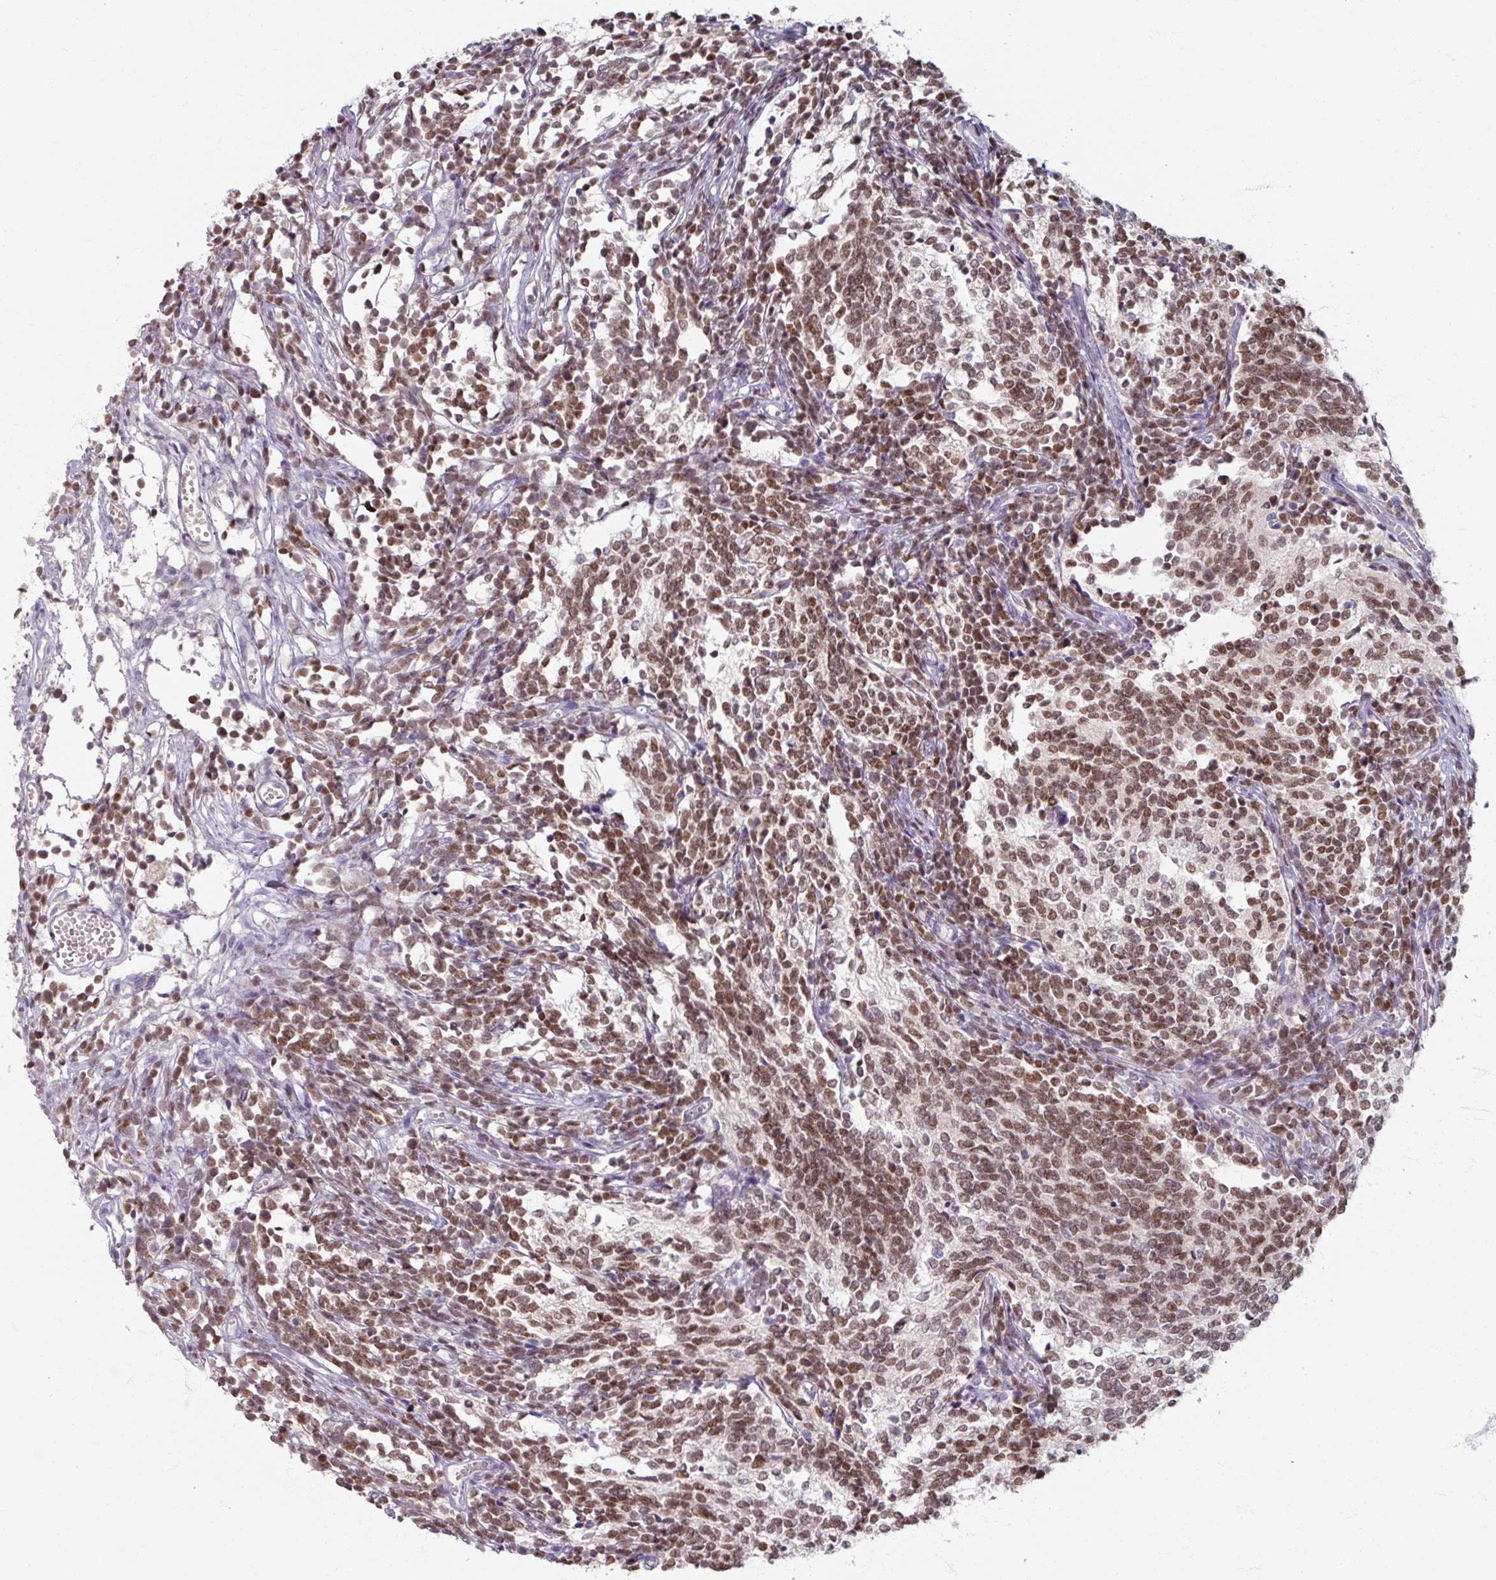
{"staining": {"intensity": "strong", "quantity": ">75%", "location": "nuclear"}, "tissue": "glioma", "cell_type": "Tumor cells", "image_type": "cancer", "snomed": [{"axis": "morphology", "description": "Glioma, malignant, Low grade"}, {"axis": "topography", "description": "Brain"}], "caption": "Malignant glioma (low-grade) stained for a protein reveals strong nuclear positivity in tumor cells.", "gene": "SOX11", "patient": {"sex": "female", "age": 1}}